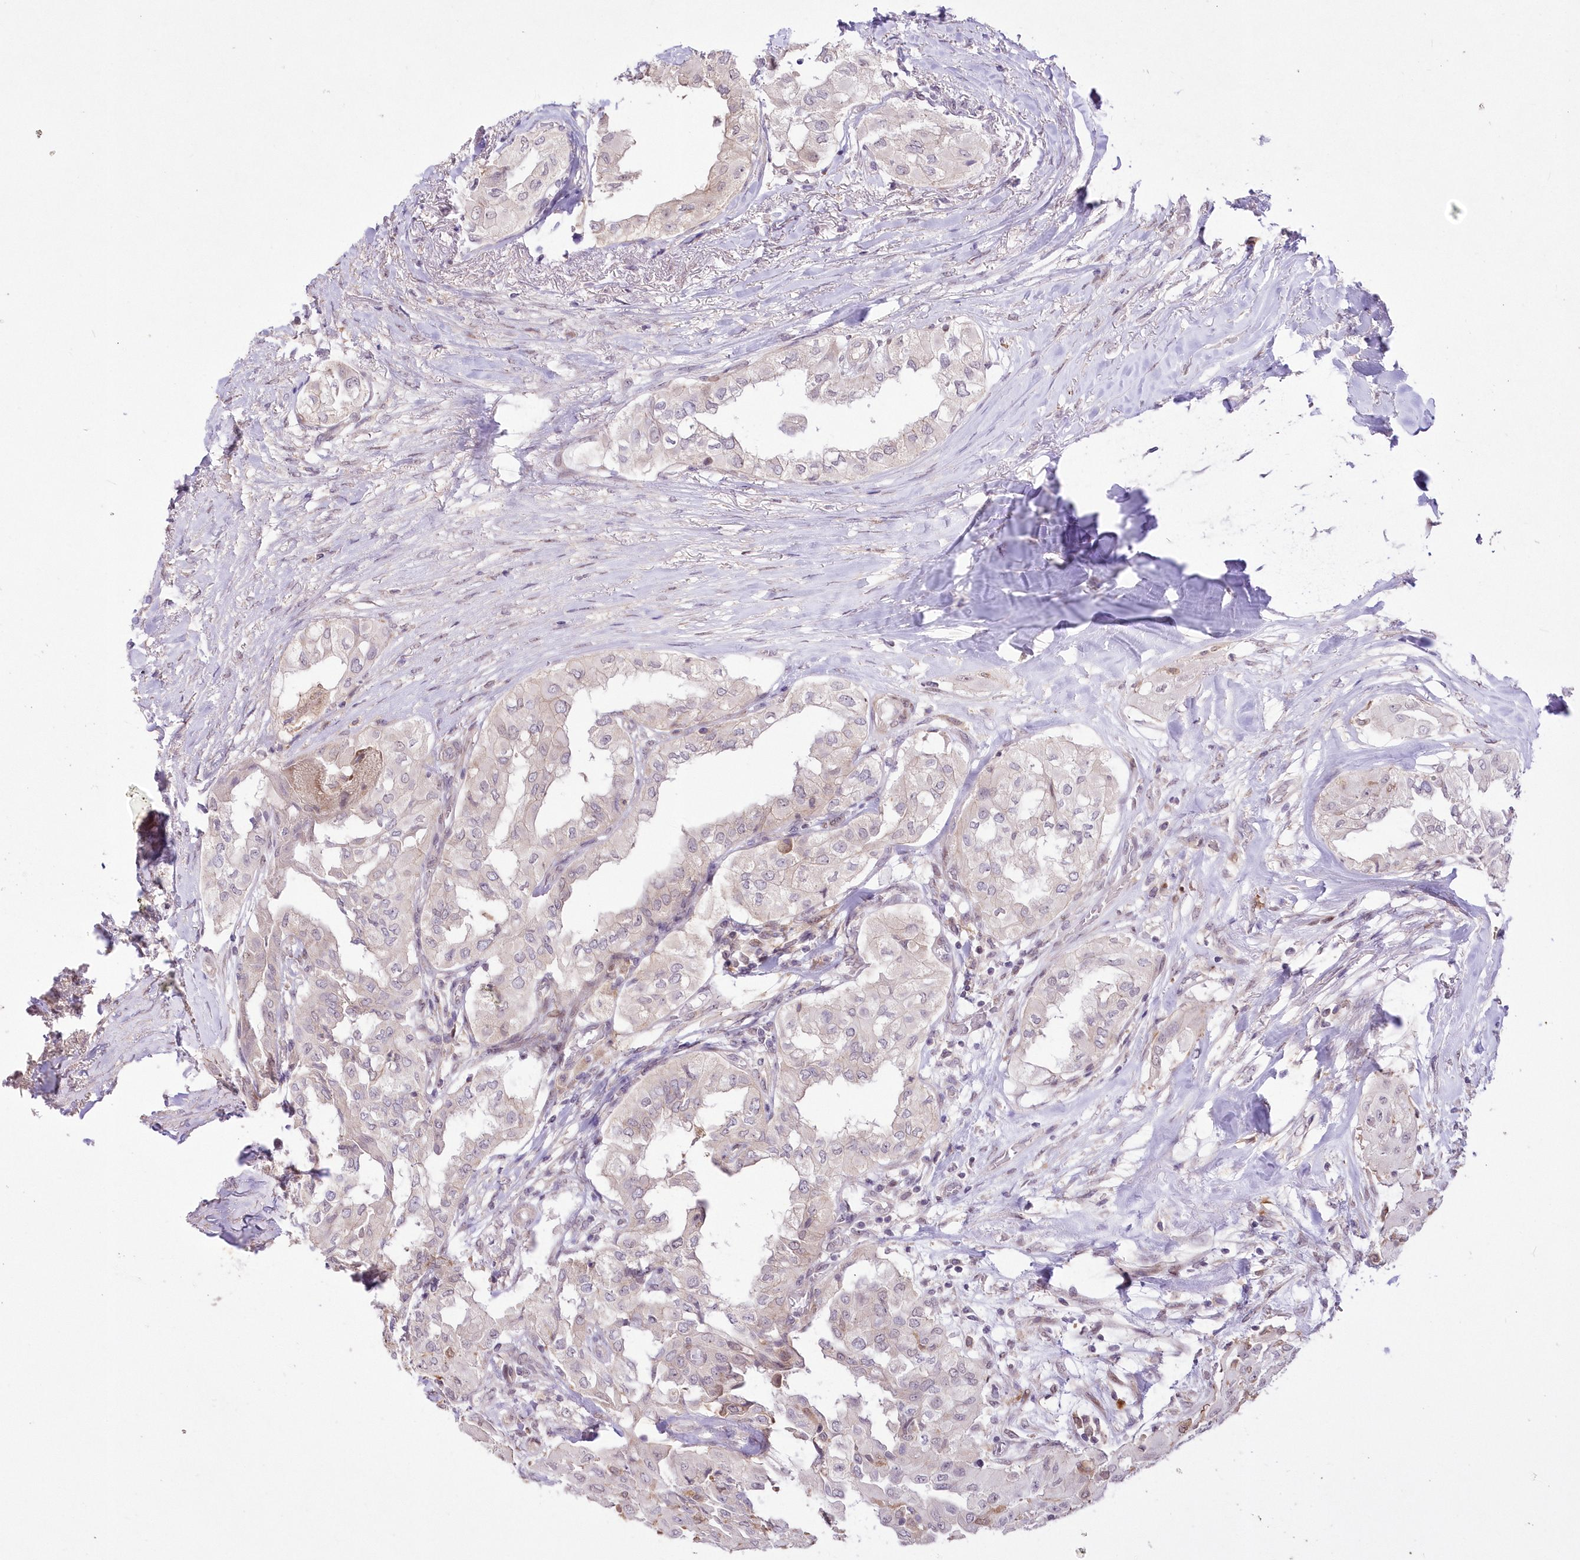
{"staining": {"intensity": "negative", "quantity": "none", "location": "none"}, "tissue": "thyroid cancer", "cell_type": "Tumor cells", "image_type": "cancer", "snomed": [{"axis": "morphology", "description": "Papillary adenocarcinoma, NOS"}, {"axis": "topography", "description": "Thyroid gland"}], "caption": "IHC micrograph of neoplastic tissue: human papillary adenocarcinoma (thyroid) stained with DAB (3,3'-diaminobenzidine) exhibits no significant protein staining in tumor cells.", "gene": "FAM241B", "patient": {"sex": "female", "age": 59}}